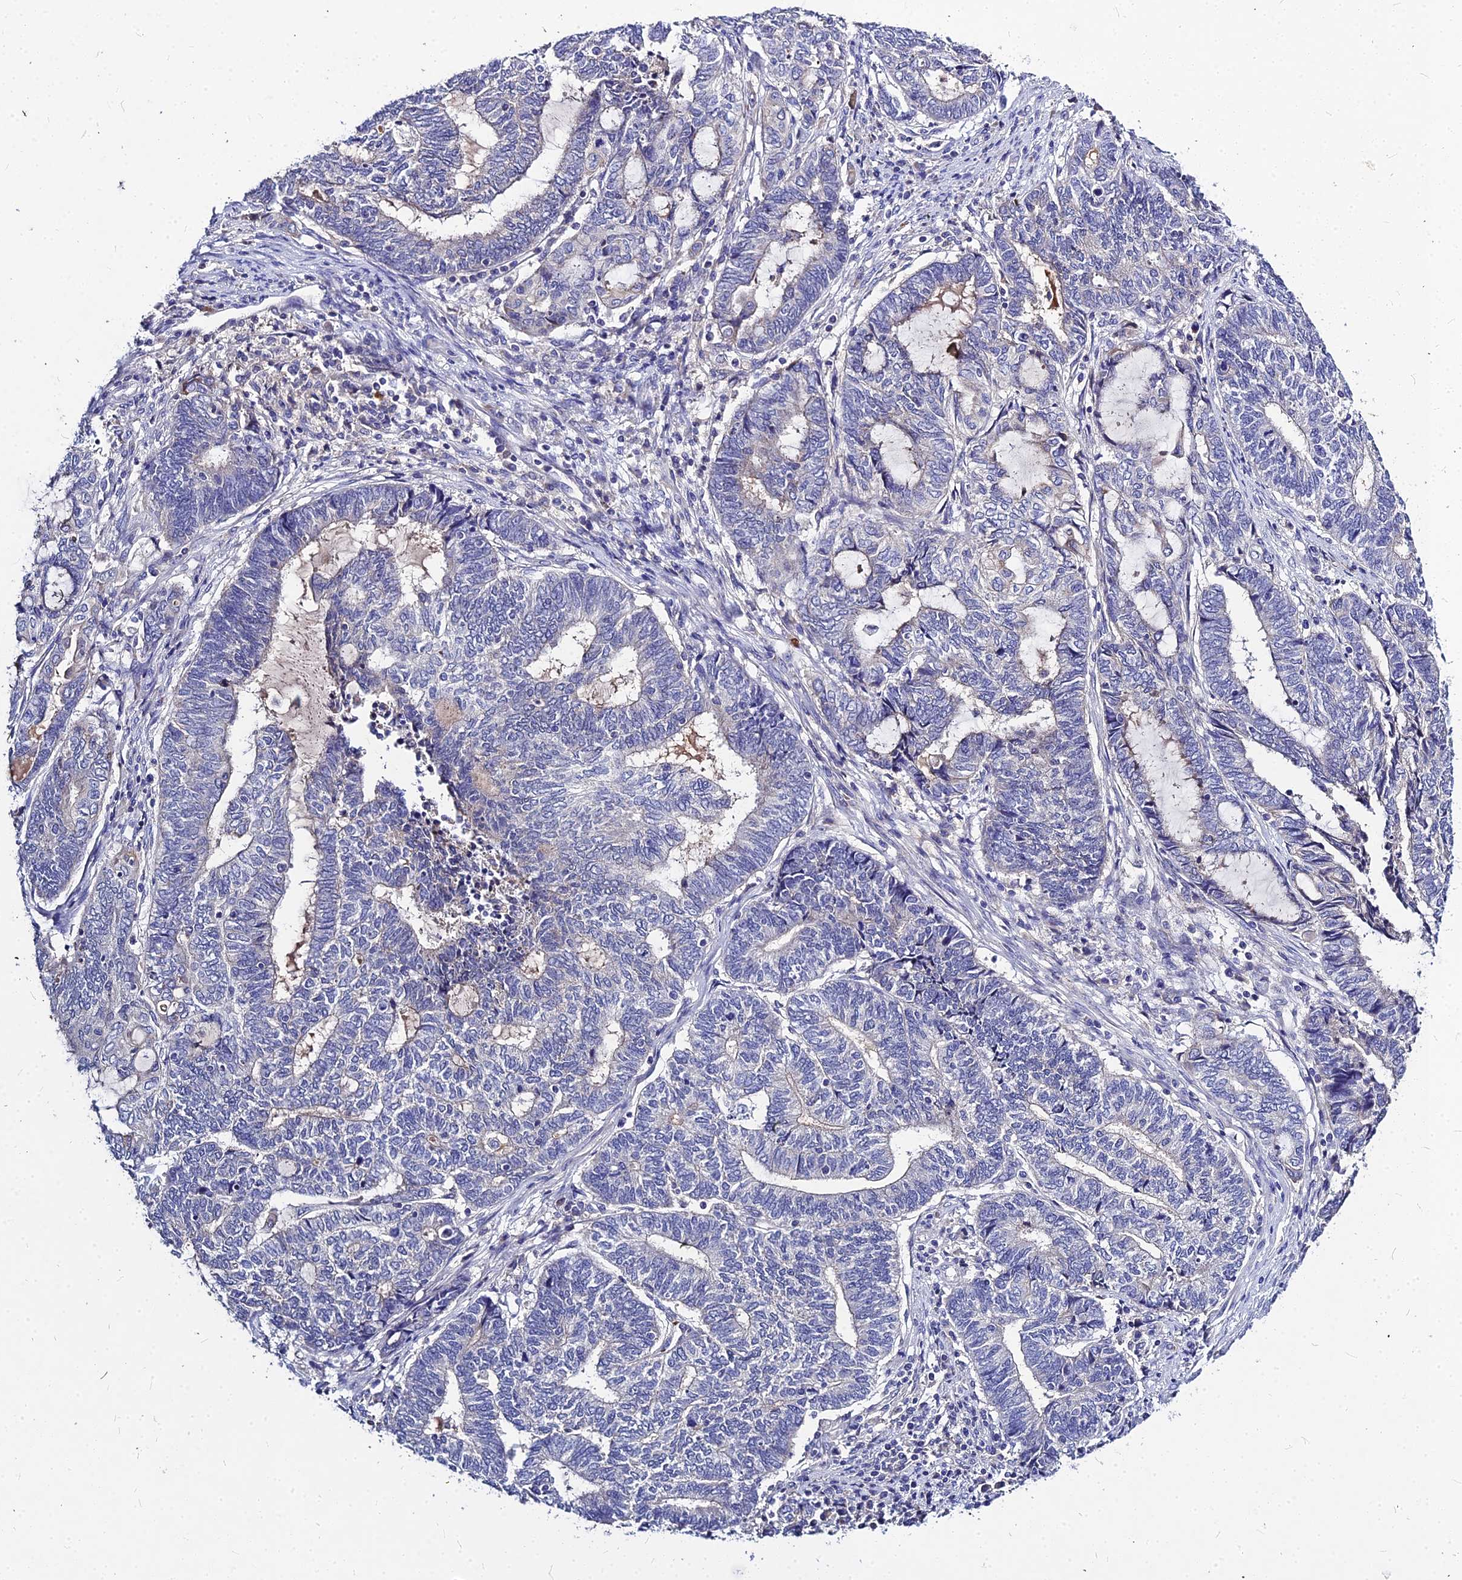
{"staining": {"intensity": "negative", "quantity": "none", "location": "none"}, "tissue": "endometrial cancer", "cell_type": "Tumor cells", "image_type": "cancer", "snomed": [{"axis": "morphology", "description": "Adenocarcinoma, NOS"}, {"axis": "topography", "description": "Uterus"}, {"axis": "topography", "description": "Endometrium"}], "caption": "This histopathology image is of endometrial cancer stained with IHC to label a protein in brown with the nuclei are counter-stained blue. There is no staining in tumor cells.", "gene": "DMRTA1", "patient": {"sex": "female", "age": 70}}